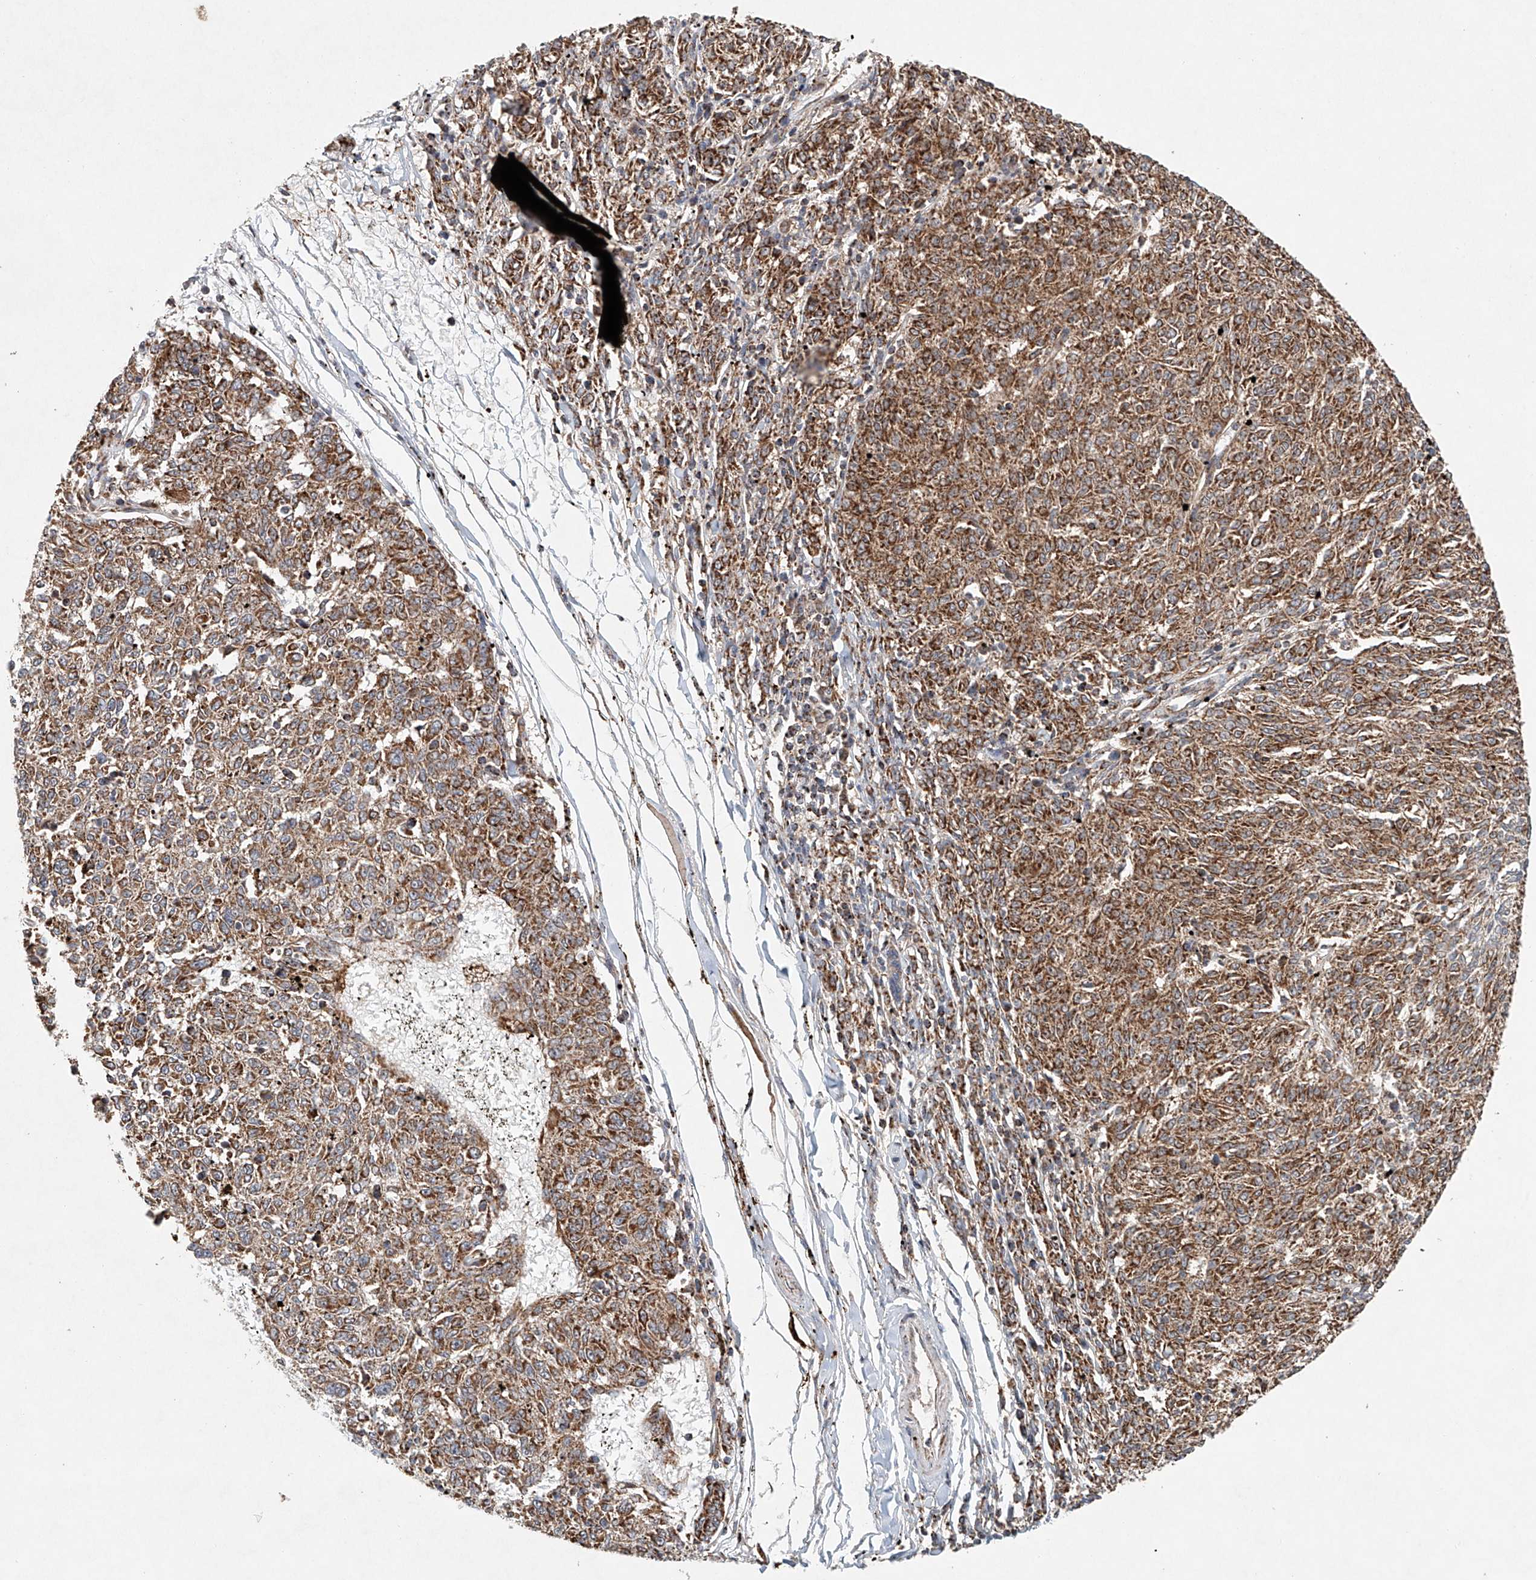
{"staining": {"intensity": "moderate", "quantity": ">75%", "location": "cytoplasmic/membranous"}, "tissue": "melanoma", "cell_type": "Tumor cells", "image_type": "cancer", "snomed": [{"axis": "morphology", "description": "Malignant melanoma, NOS"}, {"axis": "topography", "description": "Skin"}], "caption": "Immunohistochemical staining of malignant melanoma exhibits medium levels of moderate cytoplasmic/membranous protein staining in about >75% of tumor cells.", "gene": "DCAF11", "patient": {"sex": "female", "age": 72}}